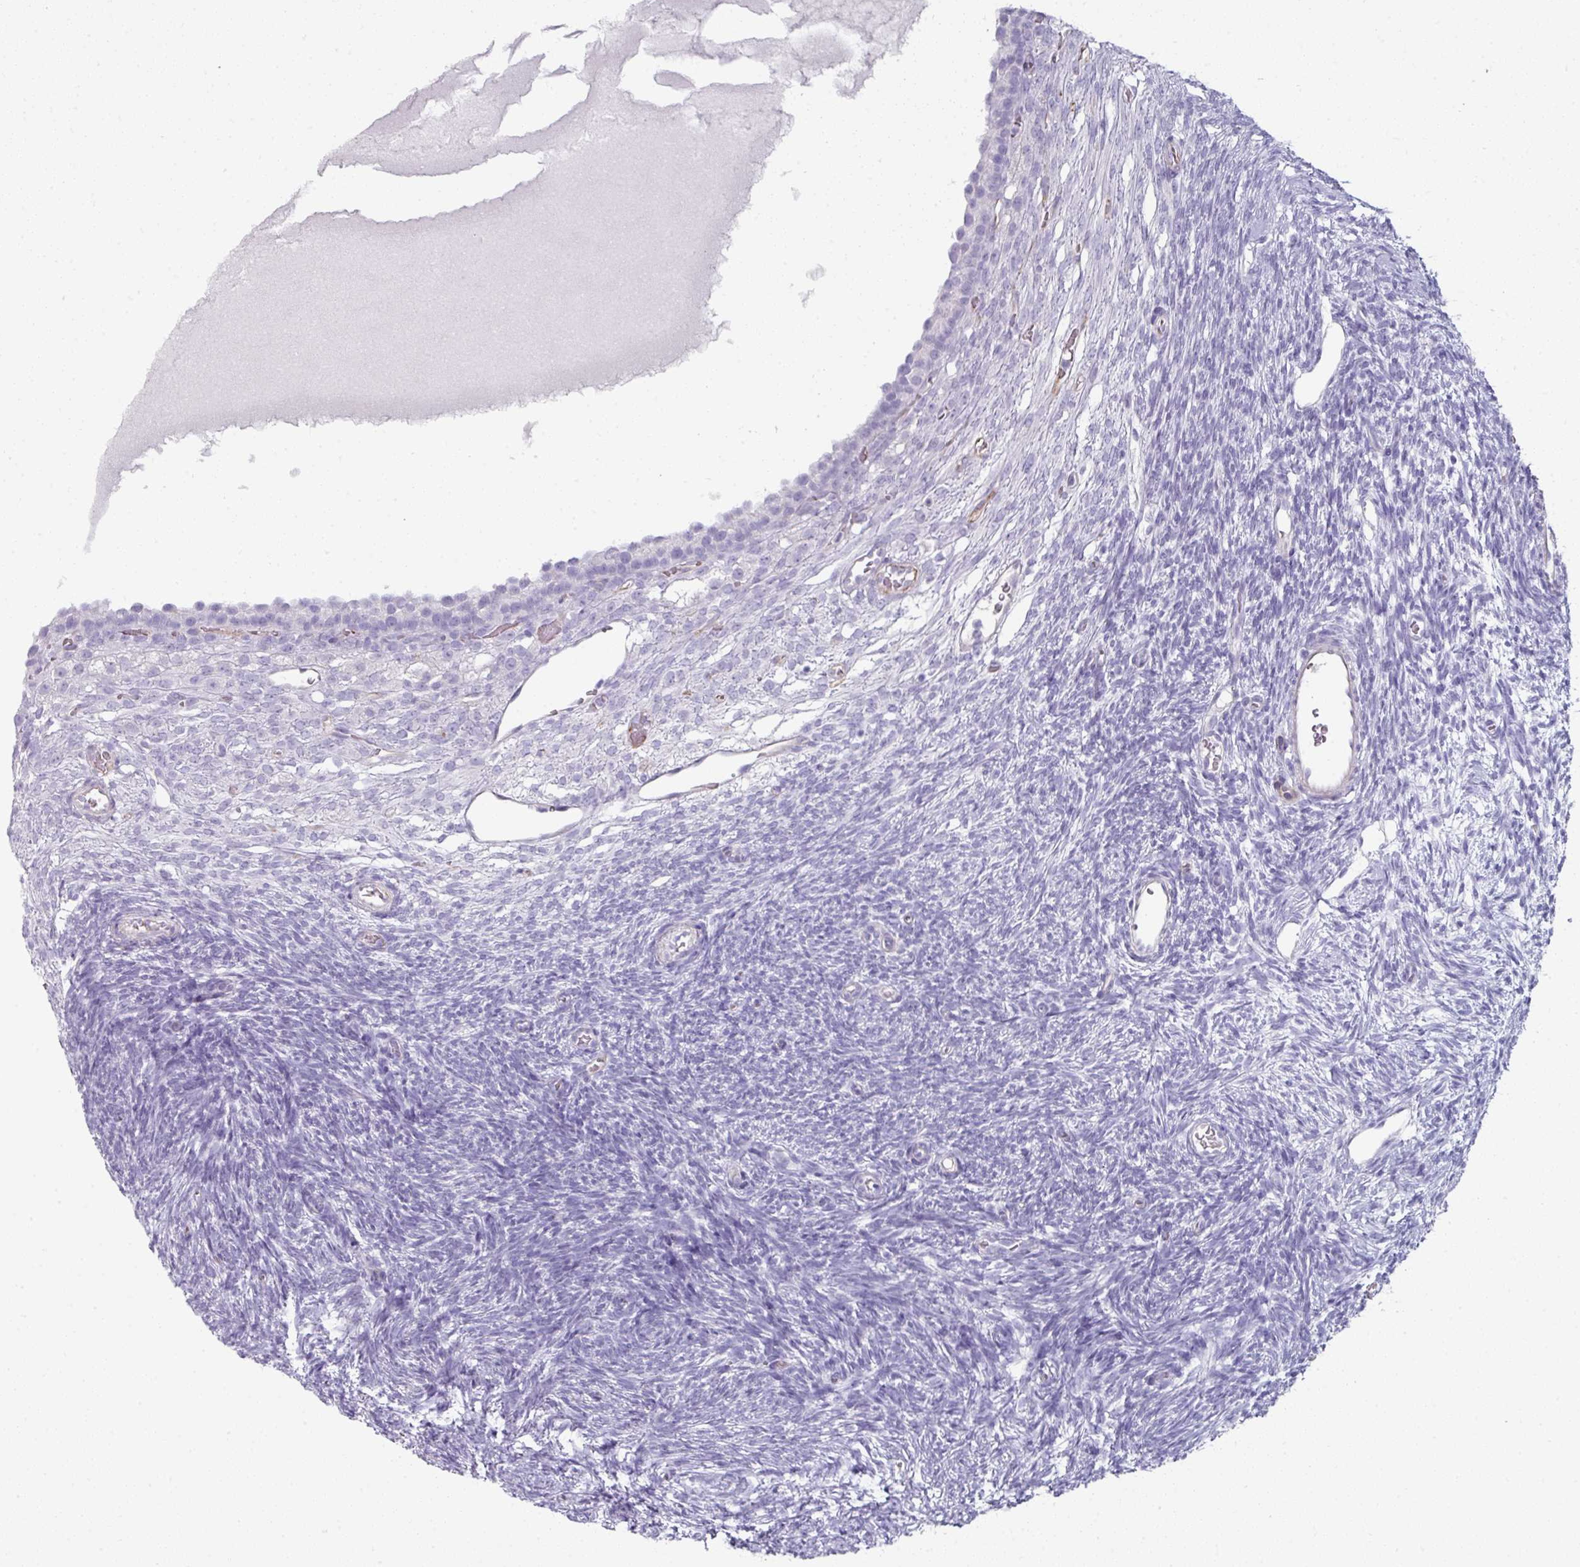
{"staining": {"intensity": "negative", "quantity": "none", "location": "none"}, "tissue": "ovary", "cell_type": "Follicle cells", "image_type": "normal", "snomed": [{"axis": "morphology", "description": "Normal tissue, NOS"}, {"axis": "topography", "description": "Ovary"}], "caption": "High power microscopy image of an immunohistochemistry photomicrograph of benign ovary, revealing no significant expression in follicle cells.", "gene": "SLC17A7", "patient": {"sex": "female", "age": 39}}